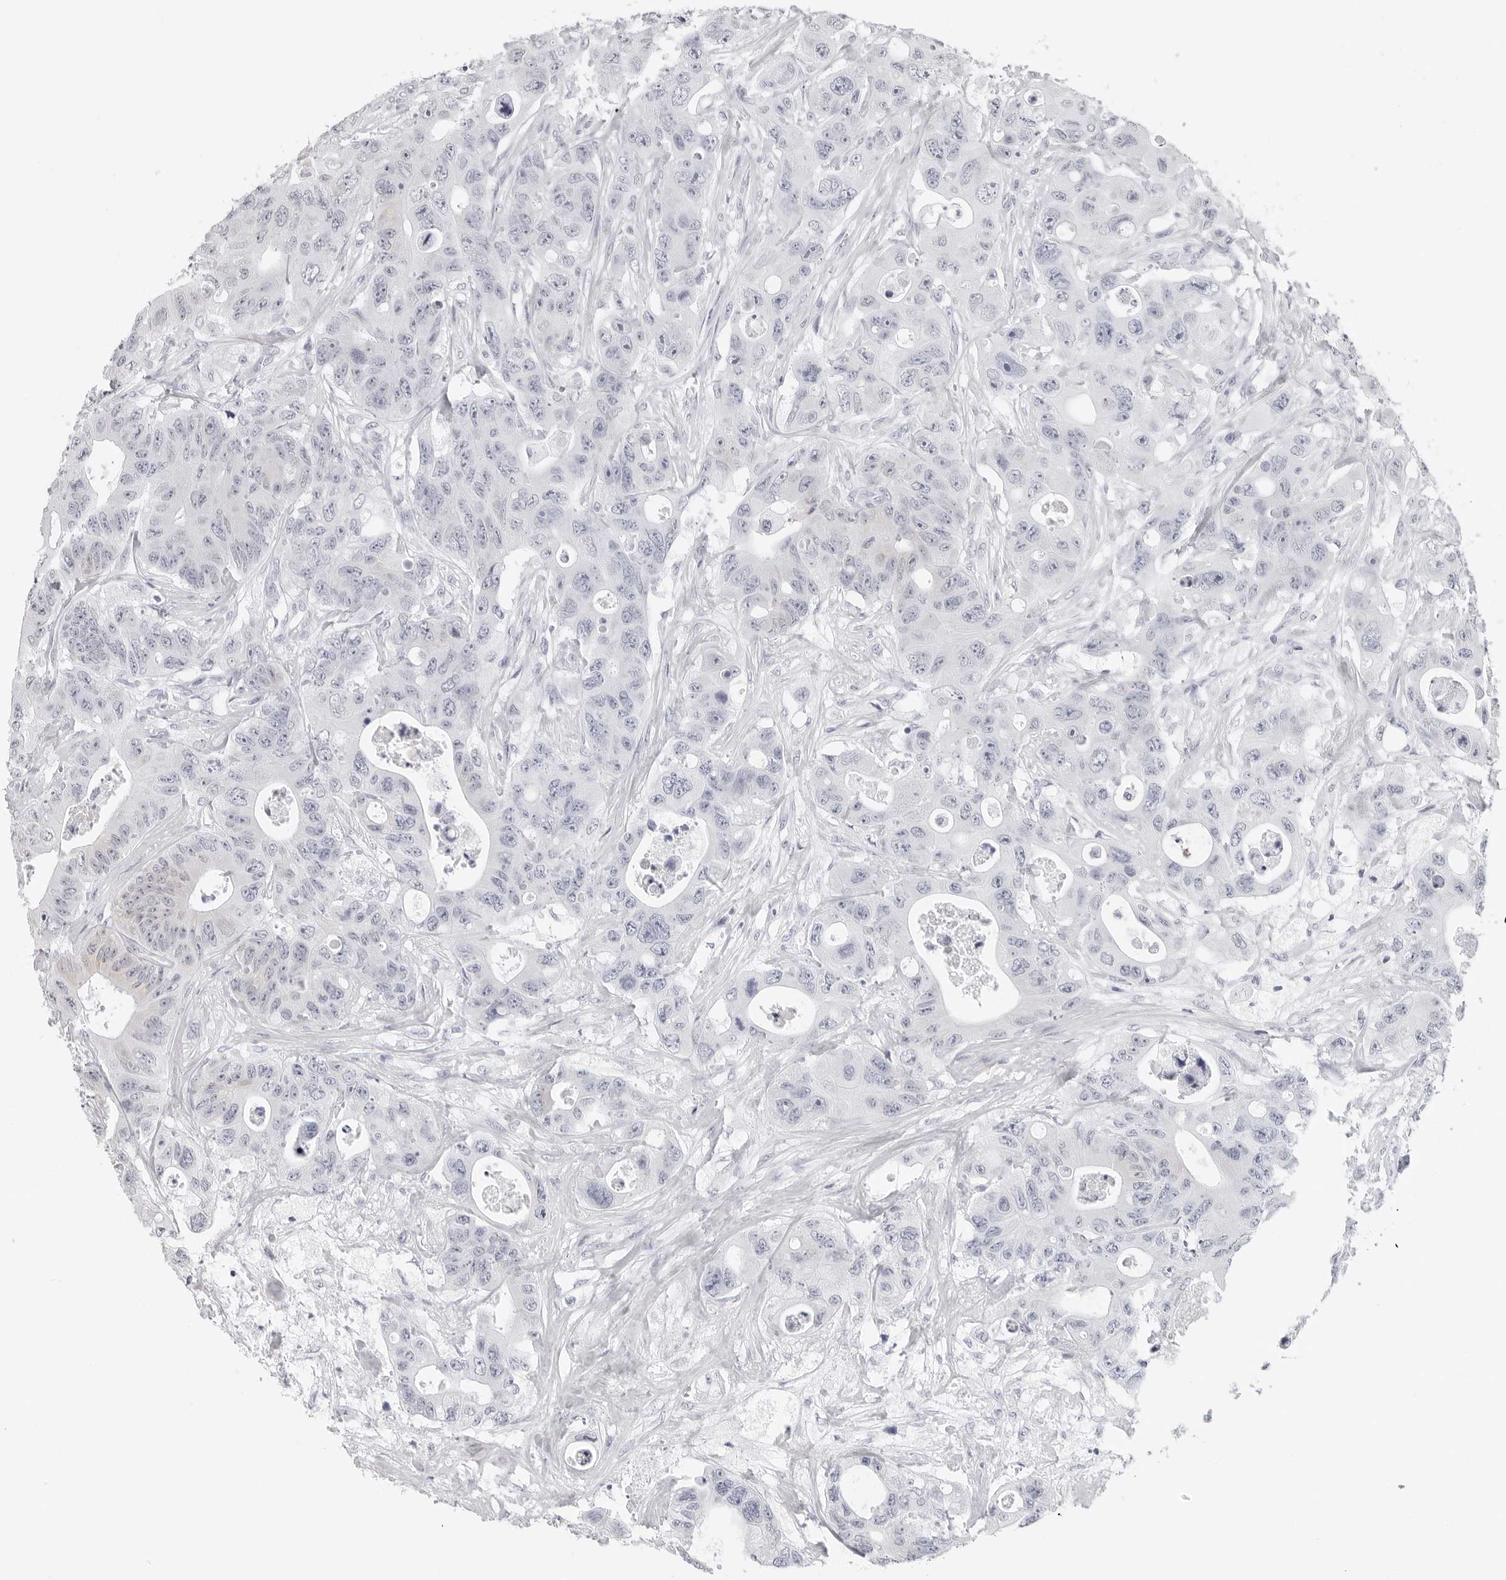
{"staining": {"intensity": "negative", "quantity": "none", "location": "none"}, "tissue": "colorectal cancer", "cell_type": "Tumor cells", "image_type": "cancer", "snomed": [{"axis": "morphology", "description": "Adenocarcinoma, NOS"}, {"axis": "topography", "description": "Colon"}], "caption": "DAB (3,3'-diaminobenzidine) immunohistochemical staining of adenocarcinoma (colorectal) reveals no significant expression in tumor cells. (IHC, brightfield microscopy, high magnification).", "gene": "AGMAT", "patient": {"sex": "female", "age": 46}}